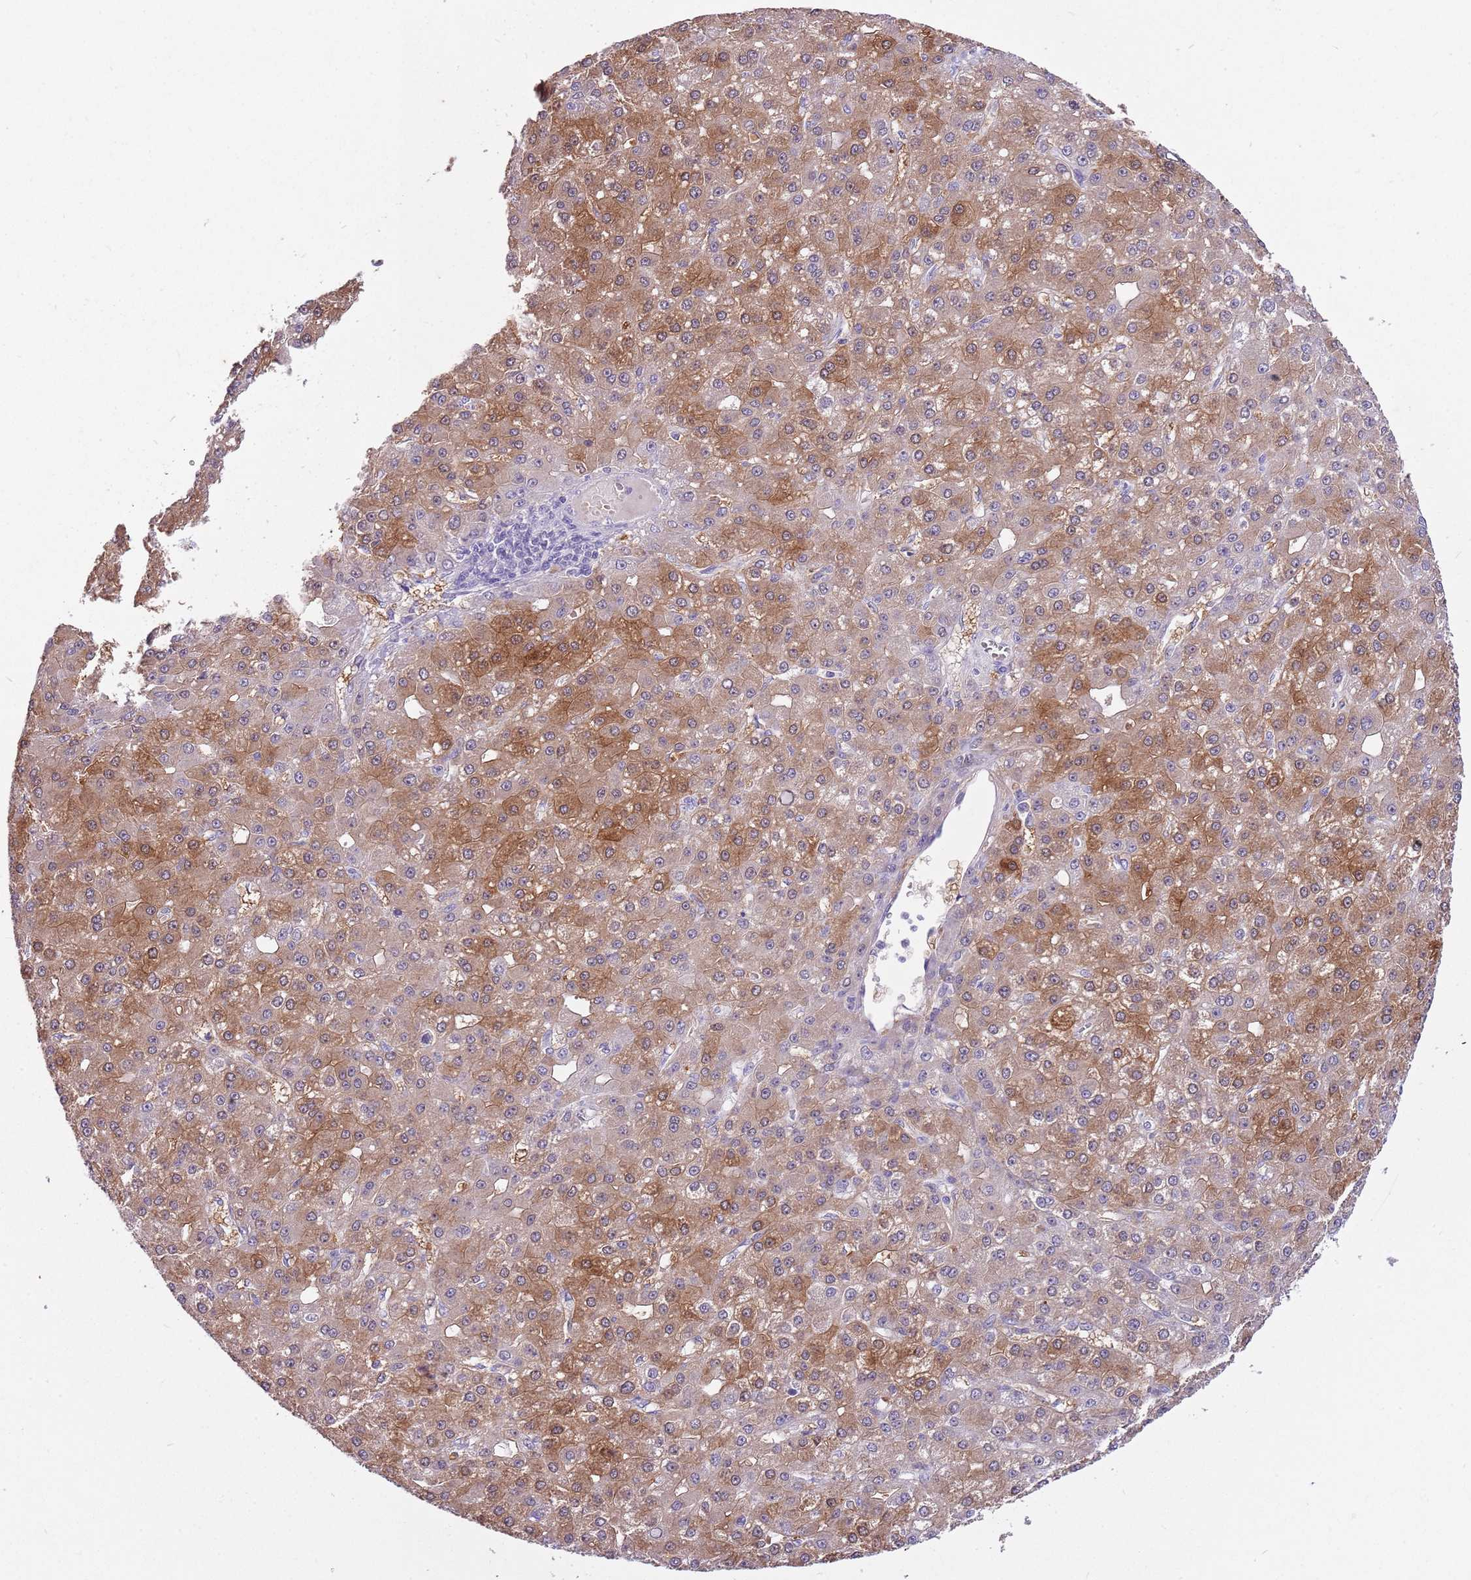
{"staining": {"intensity": "moderate", "quantity": ">75%", "location": "cytoplasmic/membranous"}, "tissue": "liver cancer", "cell_type": "Tumor cells", "image_type": "cancer", "snomed": [{"axis": "morphology", "description": "Carcinoma, Hepatocellular, NOS"}, {"axis": "topography", "description": "Liver"}], "caption": "An image of human hepatocellular carcinoma (liver) stained for a protein demonstrates moderate cytoplasmic/membranous brown staining in tumor cells. (Stains: DAB in brown, nuclei in blue, Microscopy: brightfield microscopy at high magnification).", "gene": "CFAP73", "patient": {"sex": "male", "age": 67}}